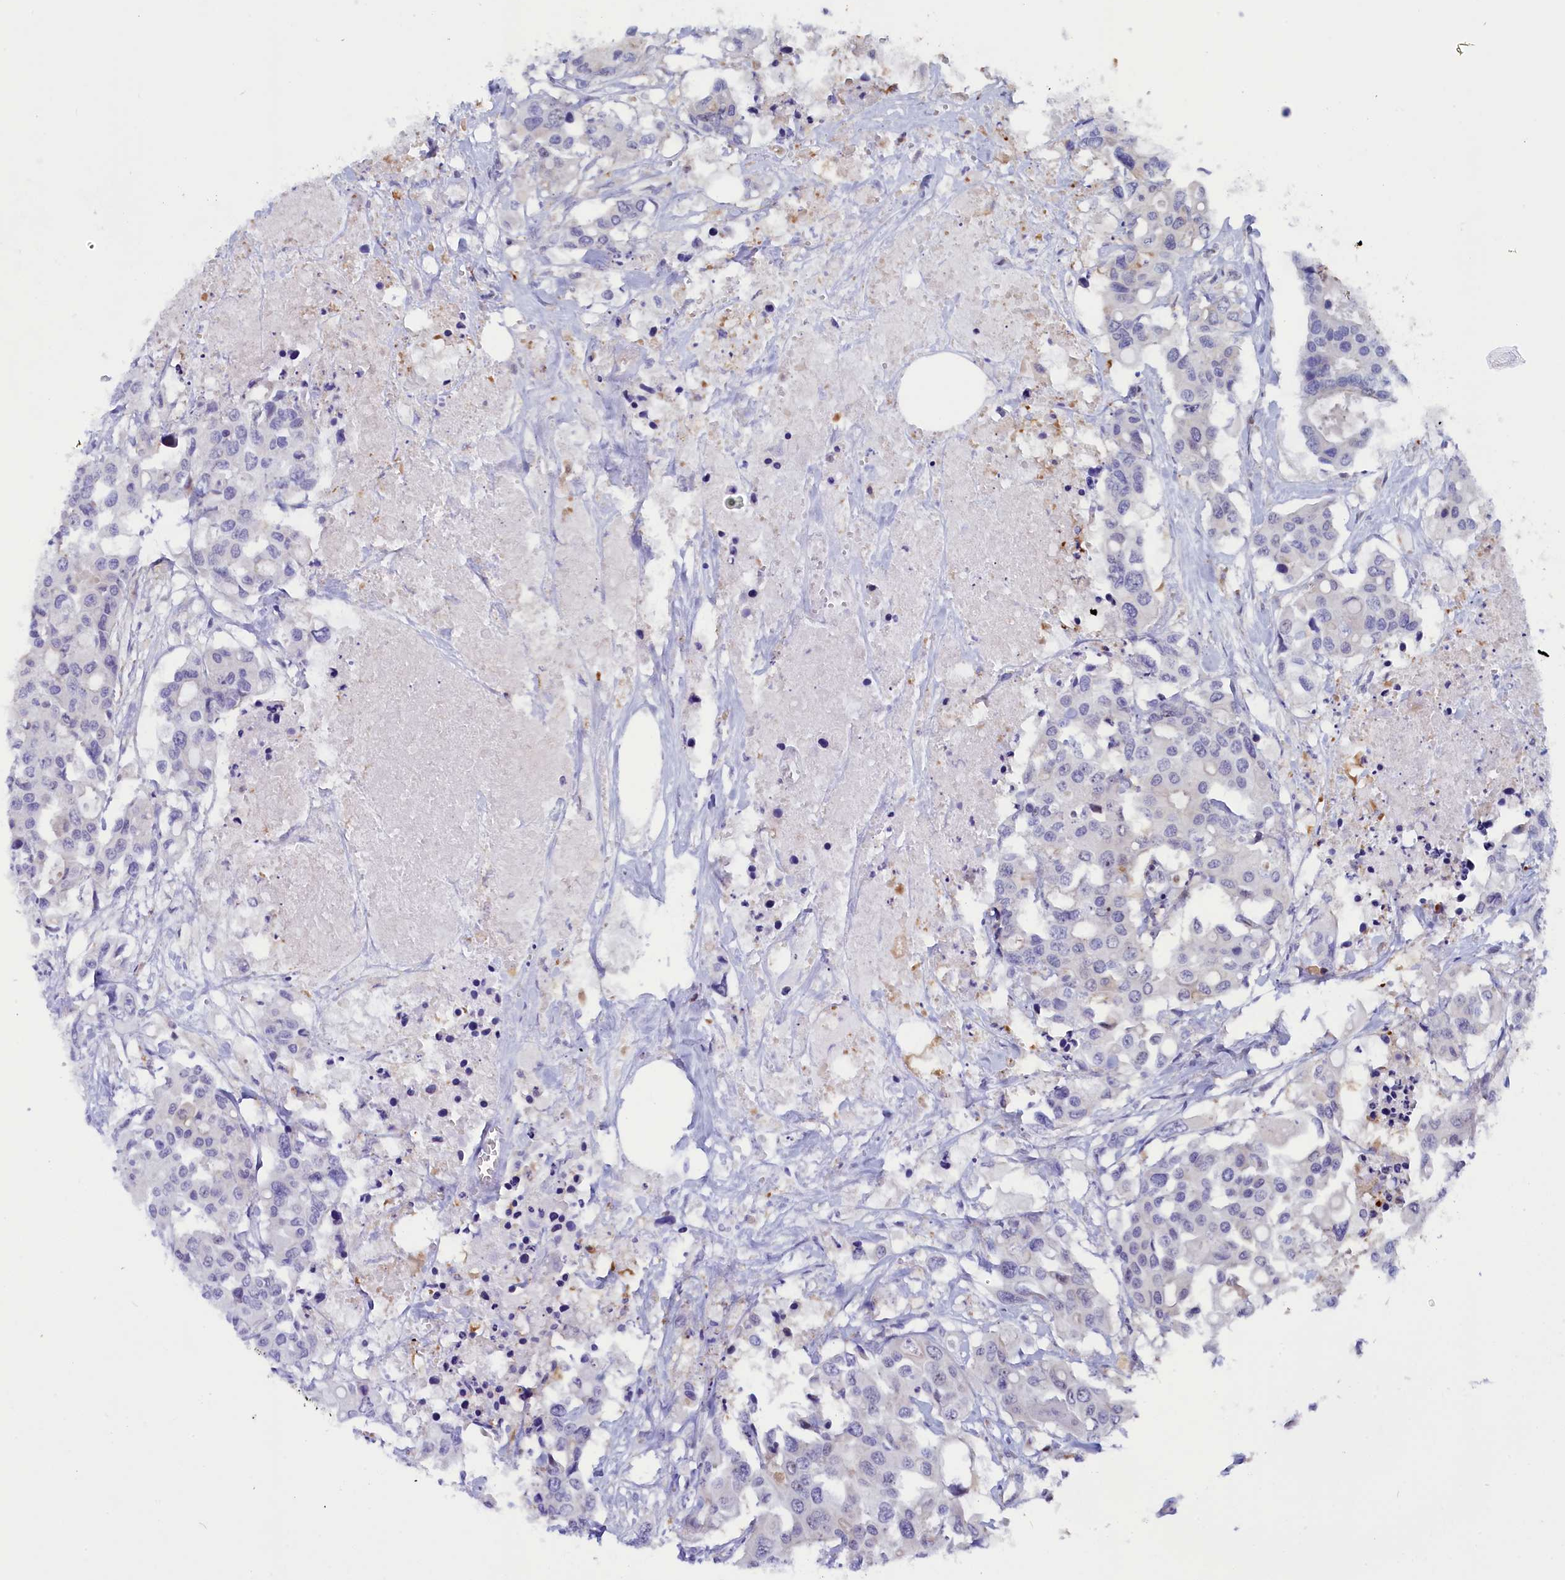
{"staining": {"intensity": "negative", "quantity": "none", "location": "none"}, "tissue": "colorectal cancer", "cell_type": "Tumor cells", "image_type": "cancer", "snomed": [{"axis": "morphology", "description": "Adenocarcinoma, NOS"}, {"axis": "topography", "description": "Colon"}], "caption": "This is a micrograph of immunohistochemistry staining of colorectal cancer, which shows no expression in tumor cells. (DAB (3,3'-diaminobenzidine) immunohistochemistry (IHC), high magnification).", "gene": "CIAPIN1", "patient": {"sex": "male", "age": 77}}